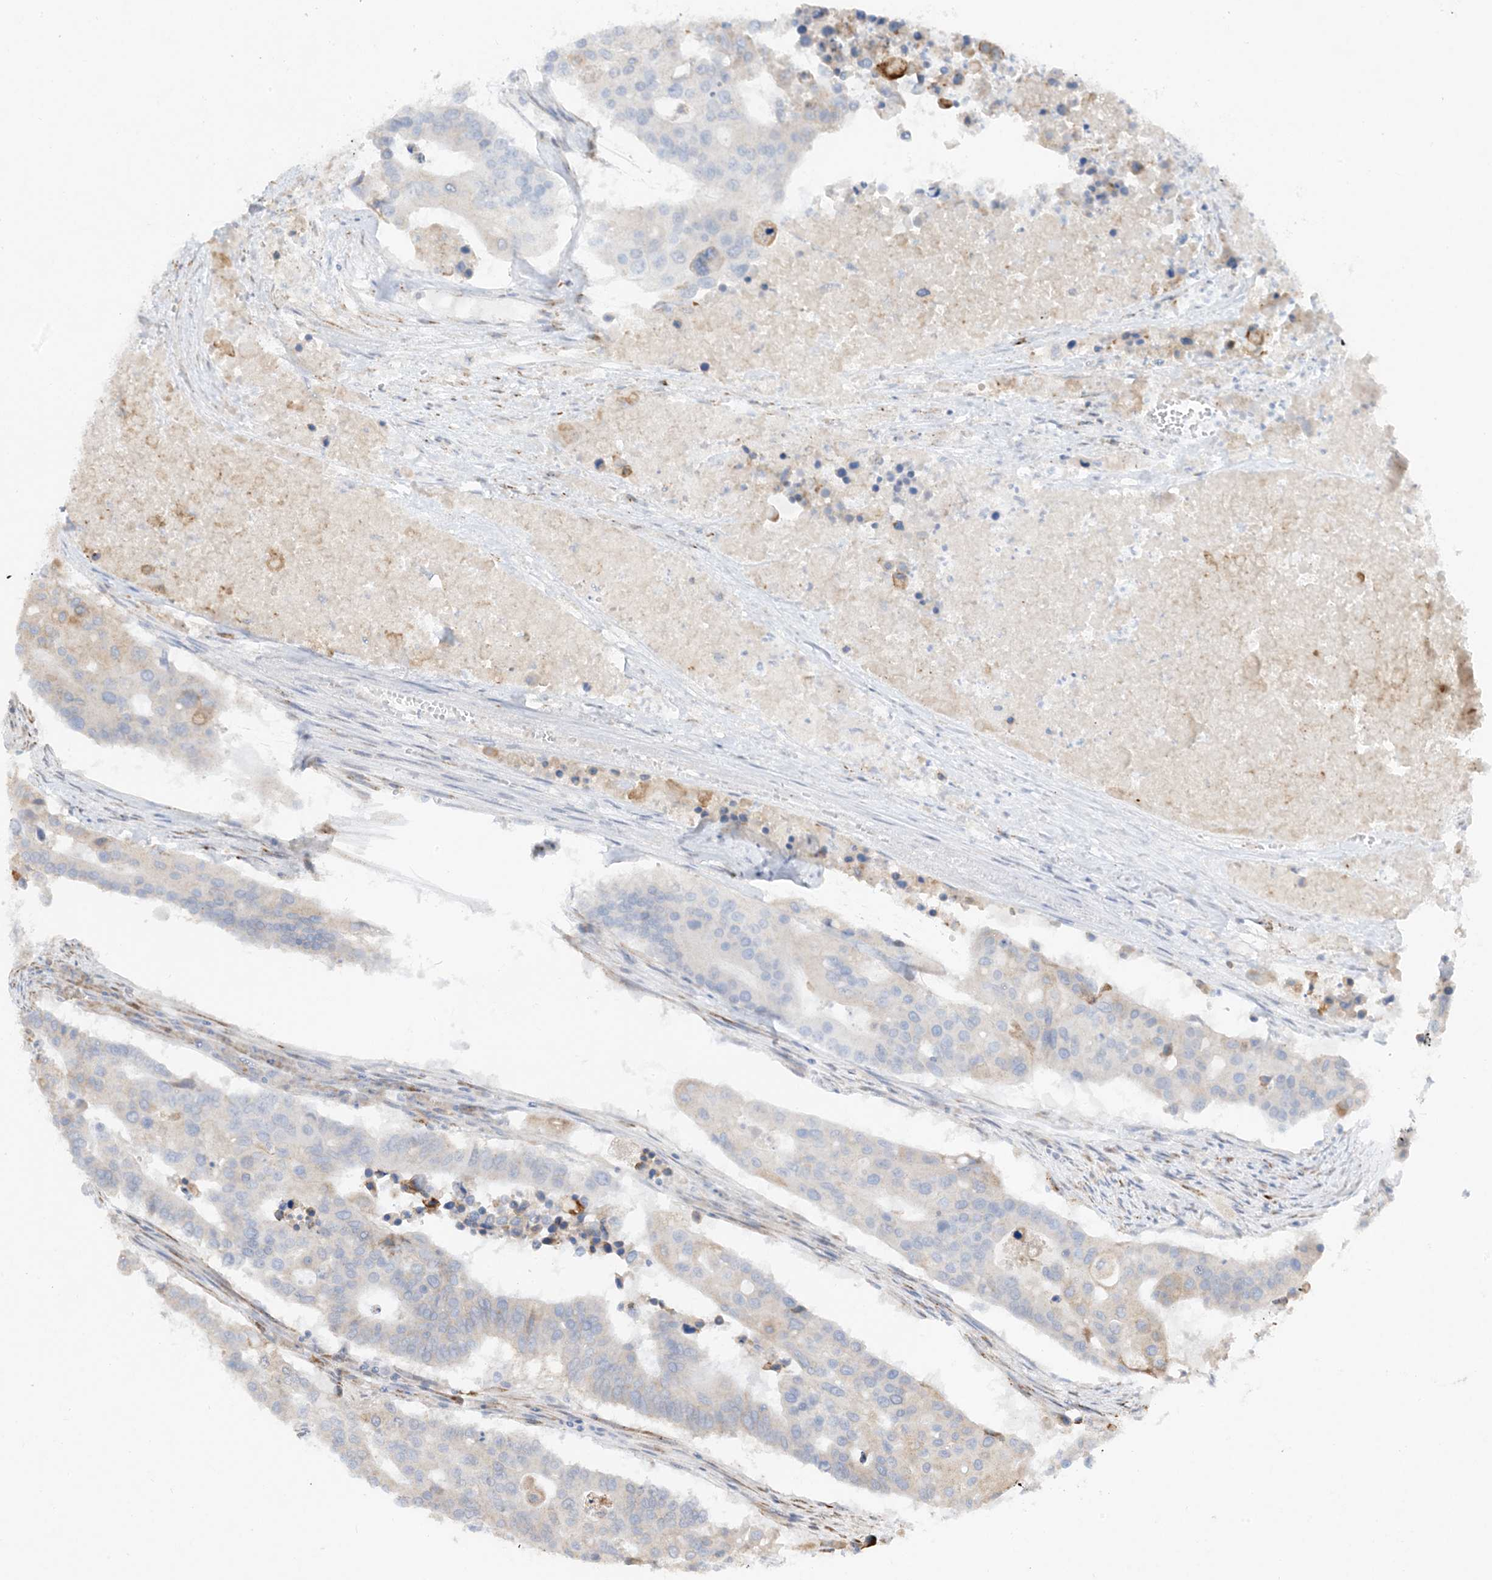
{"staining": {"intensity": "negative", "quantity": "none", "location": "none"}, "tissue": "colorectal cancer", "cell_type": "Tumor cells", "image_type": "cancer", "snomed": [{"axis": "morphology", "description": "Adenocarcinoma, NOS"}, {"axis": "topography", "description": "Colon"}], "caption": "An immunohistochemistry photomicrograph of colorectal cancer (adenocarcinoma) is shown. There is no staining in tumor cells of colorectal cancer (adenocarcinoma). (Immunohistochemistry, brightfield microscopy, high magnification).", "gene": "LOXL3", "patient": {"sex": "male", "age": 77}}